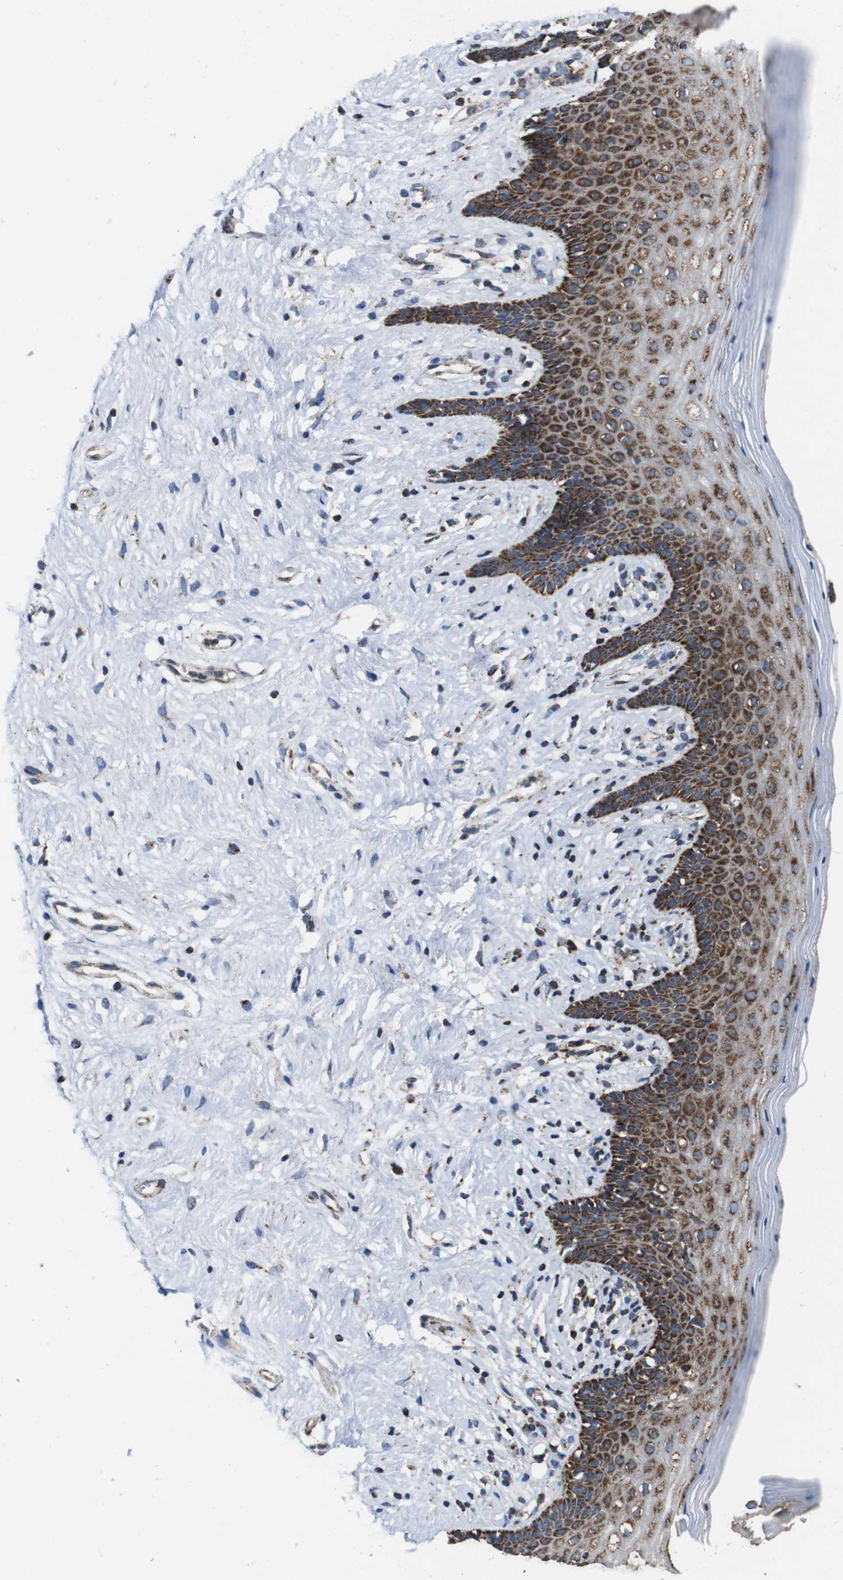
{"staining": {"intensity": "strong", "quantity": "25%-75%", "location": "cytoplasmic/membranous"}, "tissue": "vagina", "cell_type": "Squamous epithelial cells", "image_type": "normal", "snomed": [{"axis": "morphology", "description": "Normal tissue, NOS"}, {"axis": "topography", "description": "Vagina"}], "caption": "Approximately 25%-75% of squamous epithelial cells in unremarkable vagina reveal strong cytoplasmic/membranous protein positivity as visualized by brown immunohistochemical staining.", "gene": "HK1", "patient": {"sex": "female", "age": 44}}